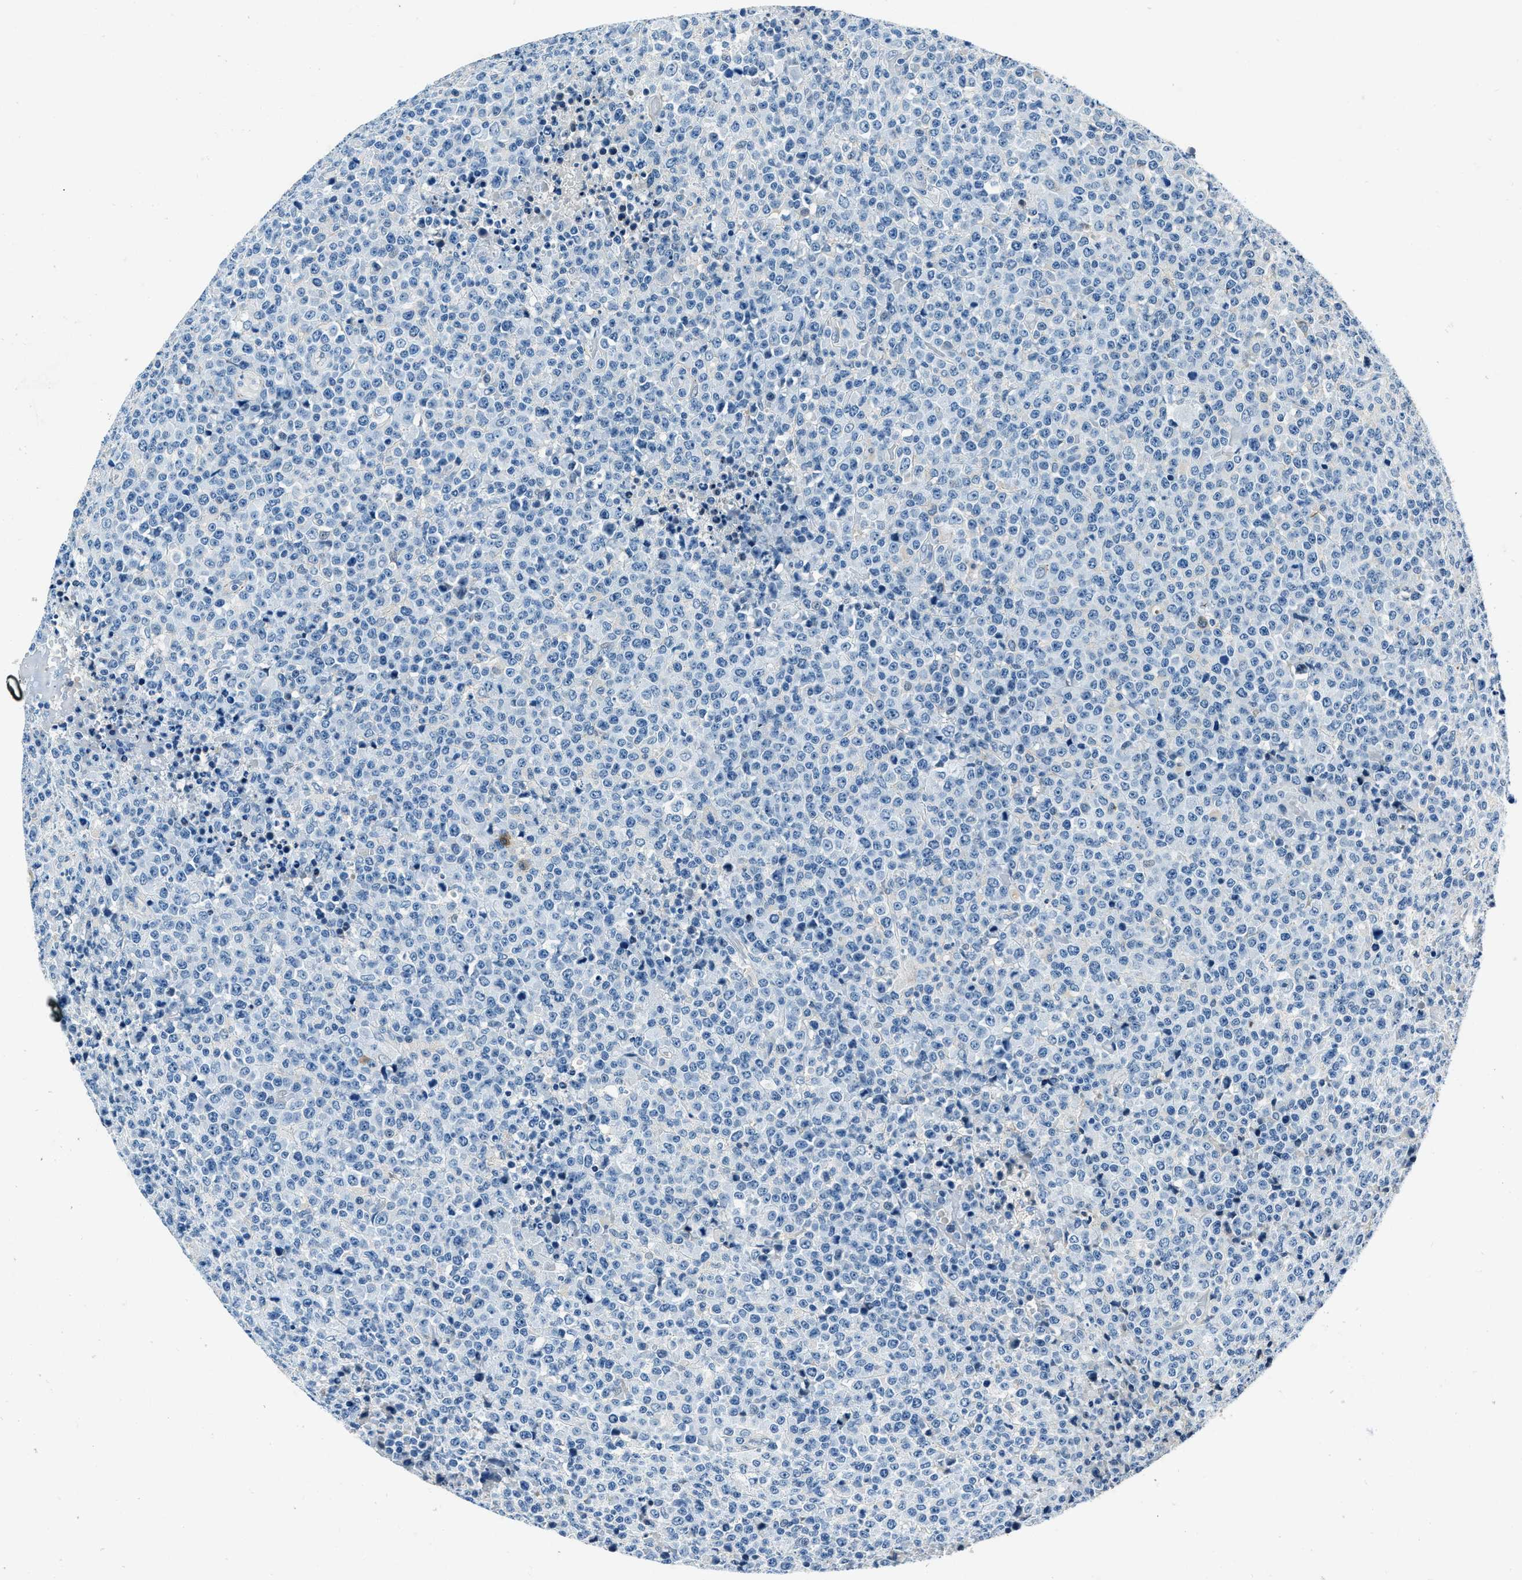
{"staining": {"intensity": "negative", "quantity": "none", "location": "none"}, "tissue": "lymphoma", "cell_type": "Tumor cells", "image_type": "cancer", "snomed": [{"axis": "morphology", "description": "Malignant lymphoma, non-Hodgkin's type, High grade"}, {"axis": "topography", "description": "Lymph node"}], "caption": "Immunohistochemistry (IHC) micrograph of human lymphoma stained for a protein (brown), which demonstrates no positivity in tumor cells.", "gene": "PTPDC1", "patient": {"sex": "male", "age": 13}}